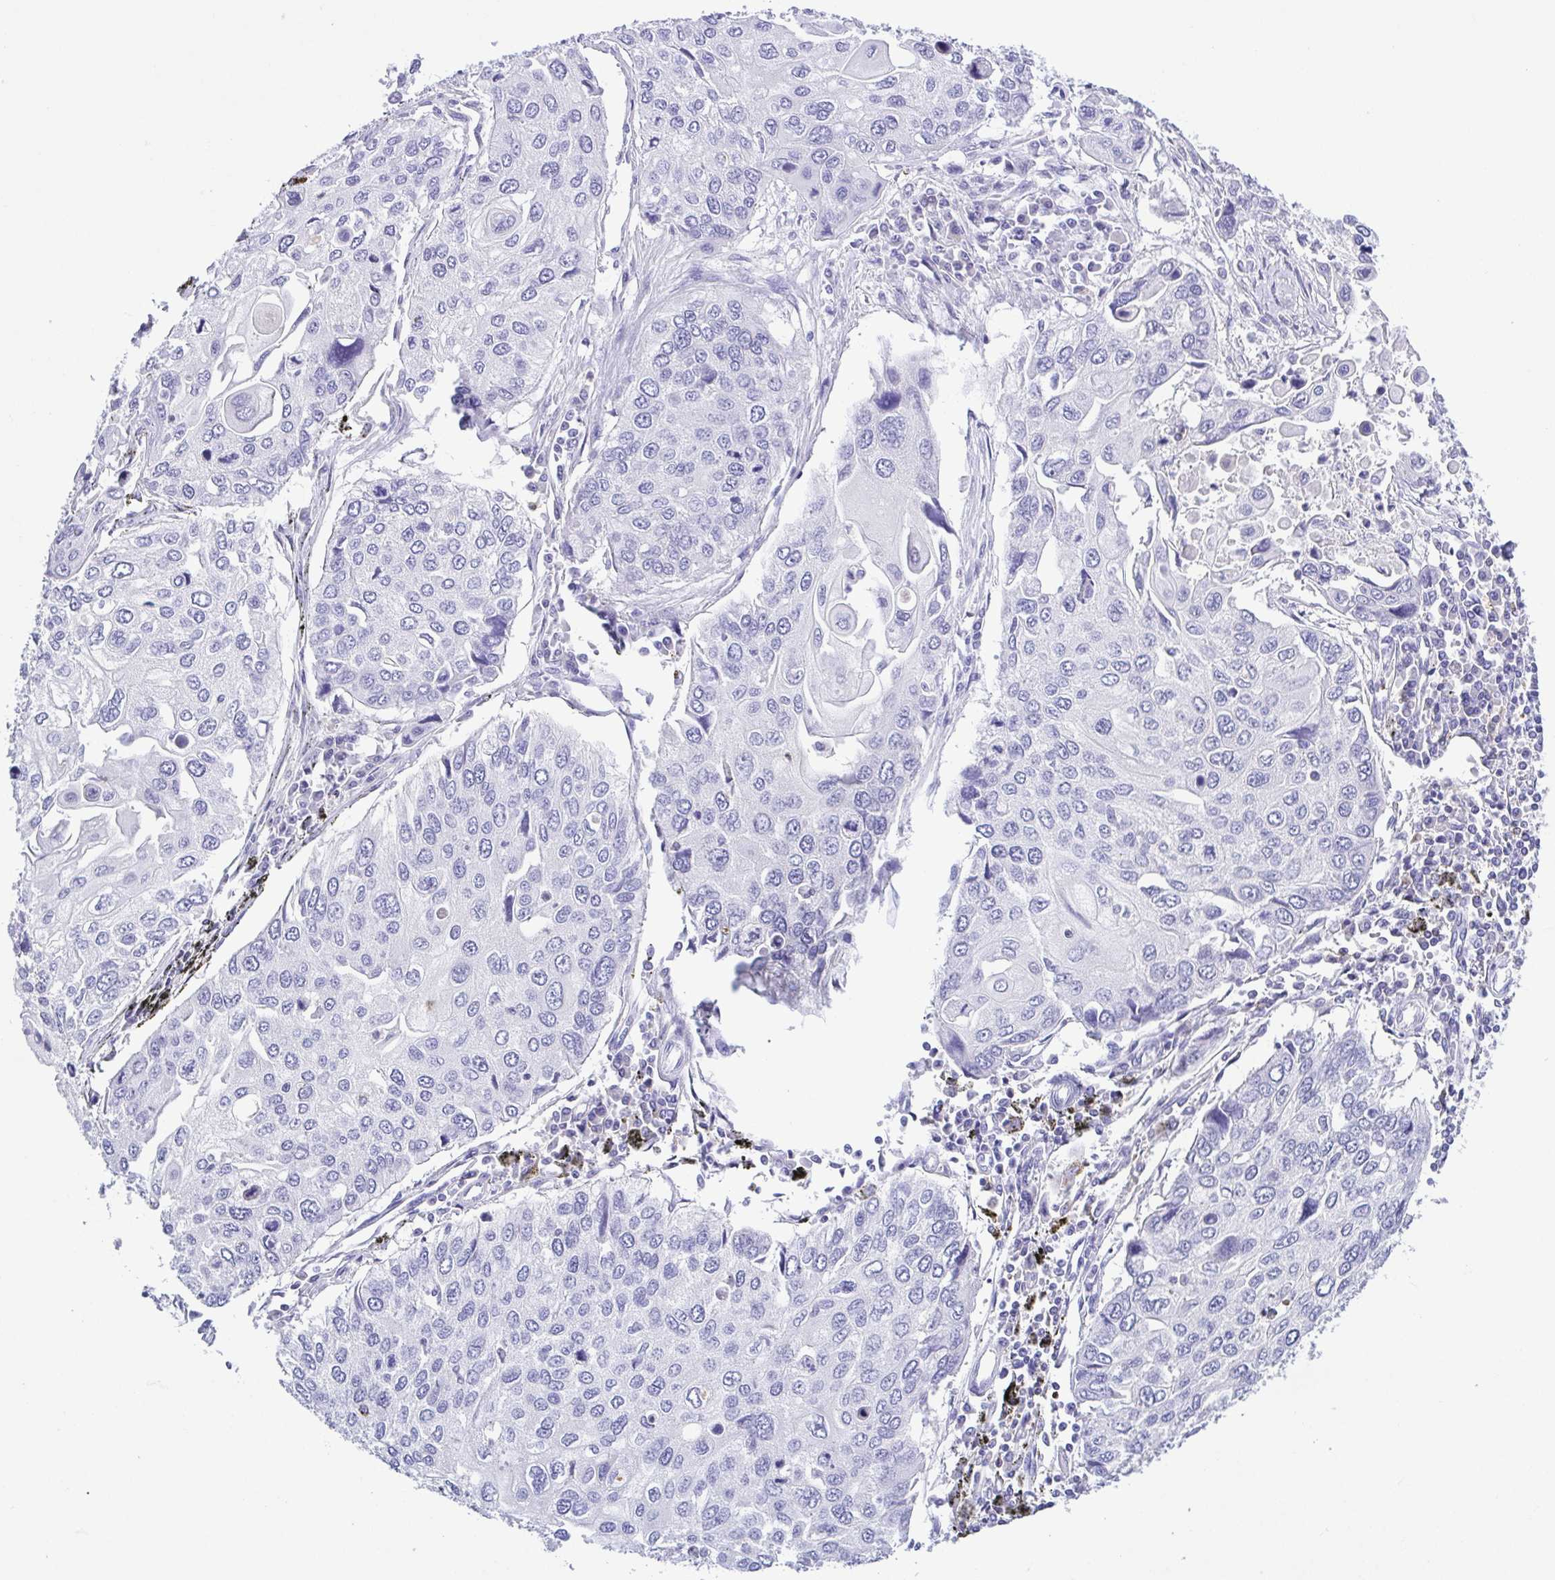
{"staining": {"intensity": "negative", "quantity": "none", "location": "none"}, "tissue": "lung cancer", "cell_type": "Tumor cells", "image_type": "cancer", "snomed": [{"axis": "morphology", "description": "Squamous cell carcinoma, NOS"}, {"axis": "morphology", "description": "Squamous cell carcinoma, metastatic, NOS"}, {"axis": "topography", "description": "Lung"}], "caption": "The image exhibits no staining of tumor cells in lung cancer (metastatic squamous cell carcinoma).", "gene": "PGLYRP1", "patient": {"sex": "male", "age": 63}}